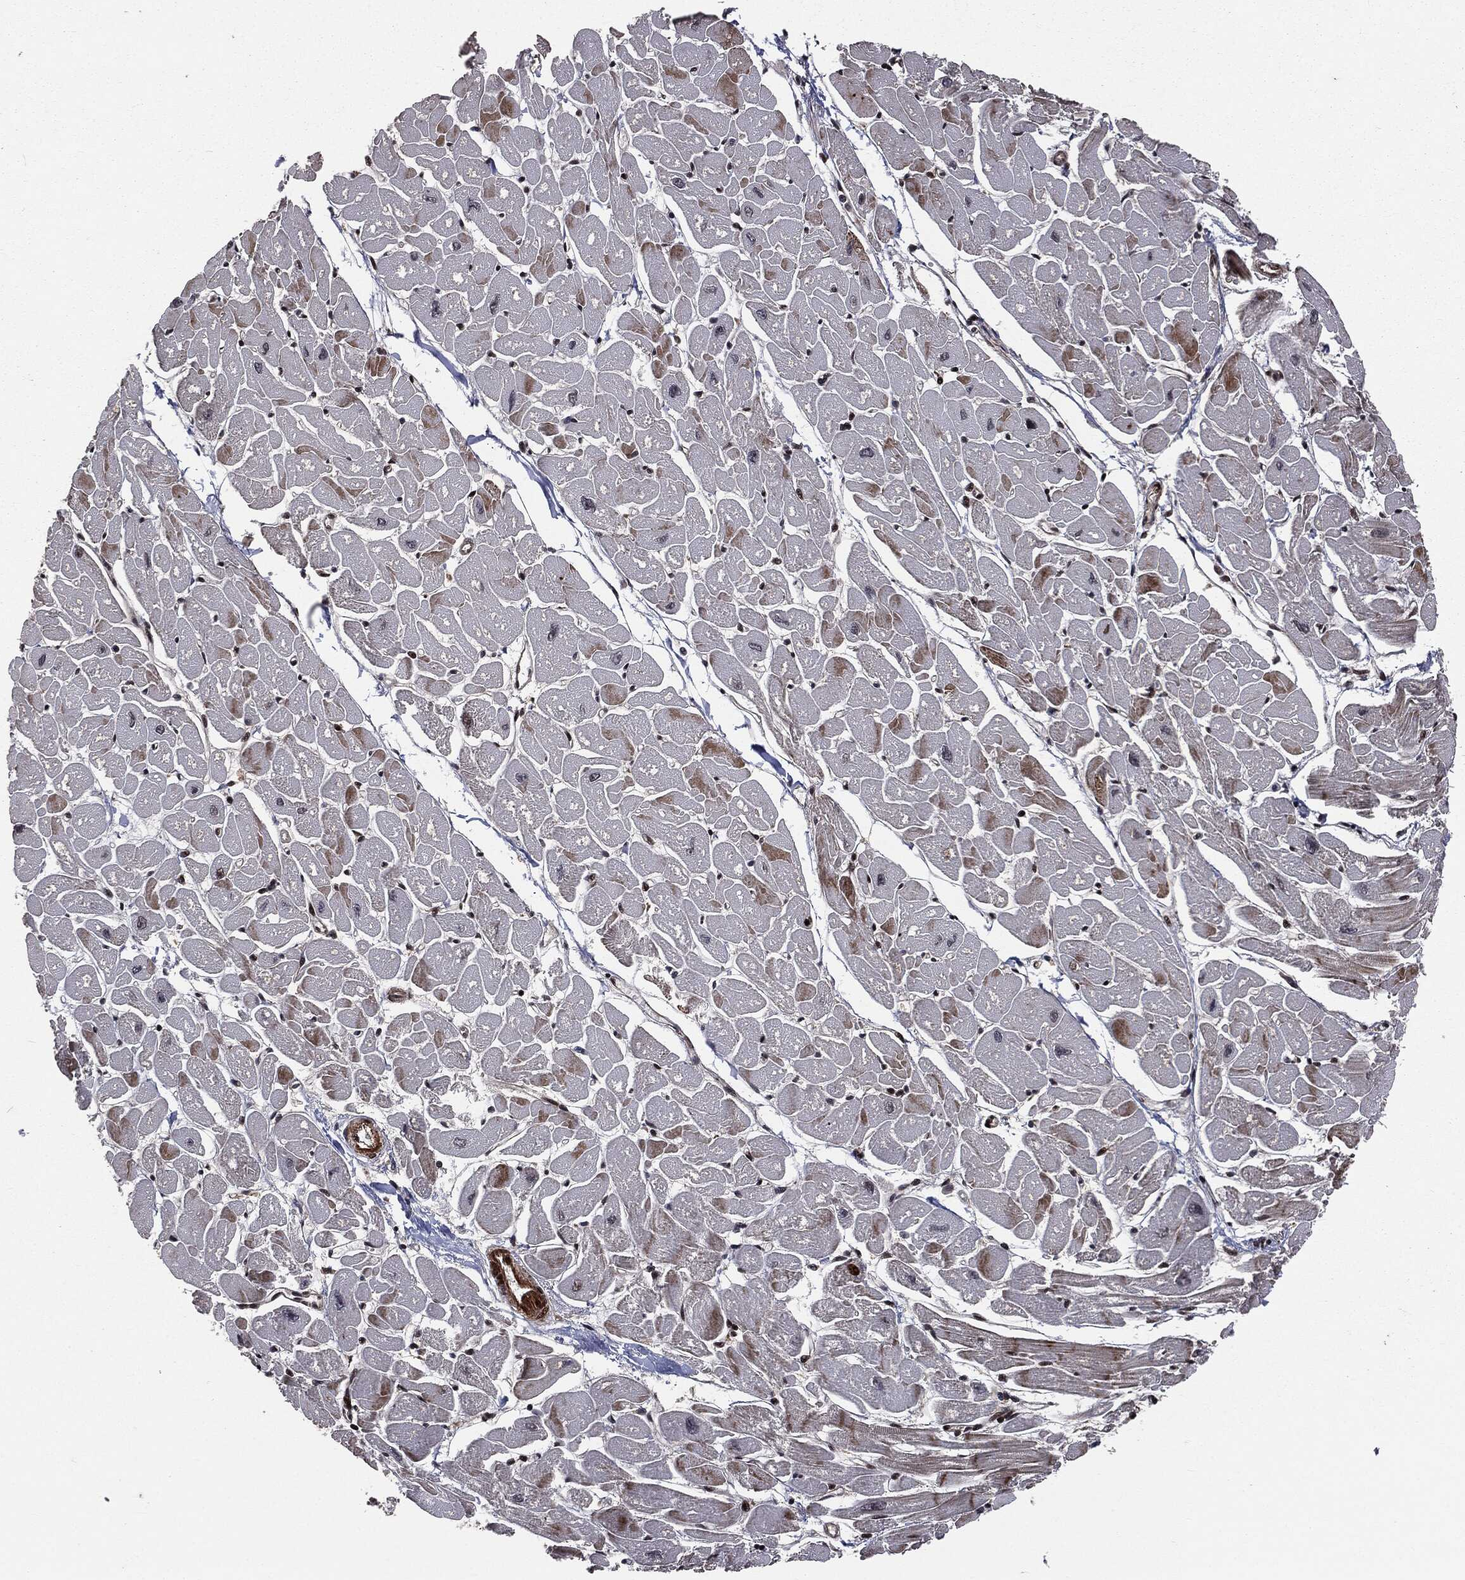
{"staining": {"intensity": "strong", "quantity": "<25%", "location": "cytoplasmic/membranous,nuclear"}, "tissue": "heart muscle", "cell_type": "Cardiomyocytes", "image_type": "normal", "snomed": [{"axis": "morphology", "description": "Normal tissue, NOS"}, {"axis": "topography", "description": "Heart"}], "caption": "A high-resolution histopathology image shows IHC staining of unremarkable heart muscle, which shows strong cytoplasmic/membranous,nuclear positivity in approximately <25% of cardiomyocytes.", "gene": "SMAD4", "patient": {"sex": "male", "age": 57}}